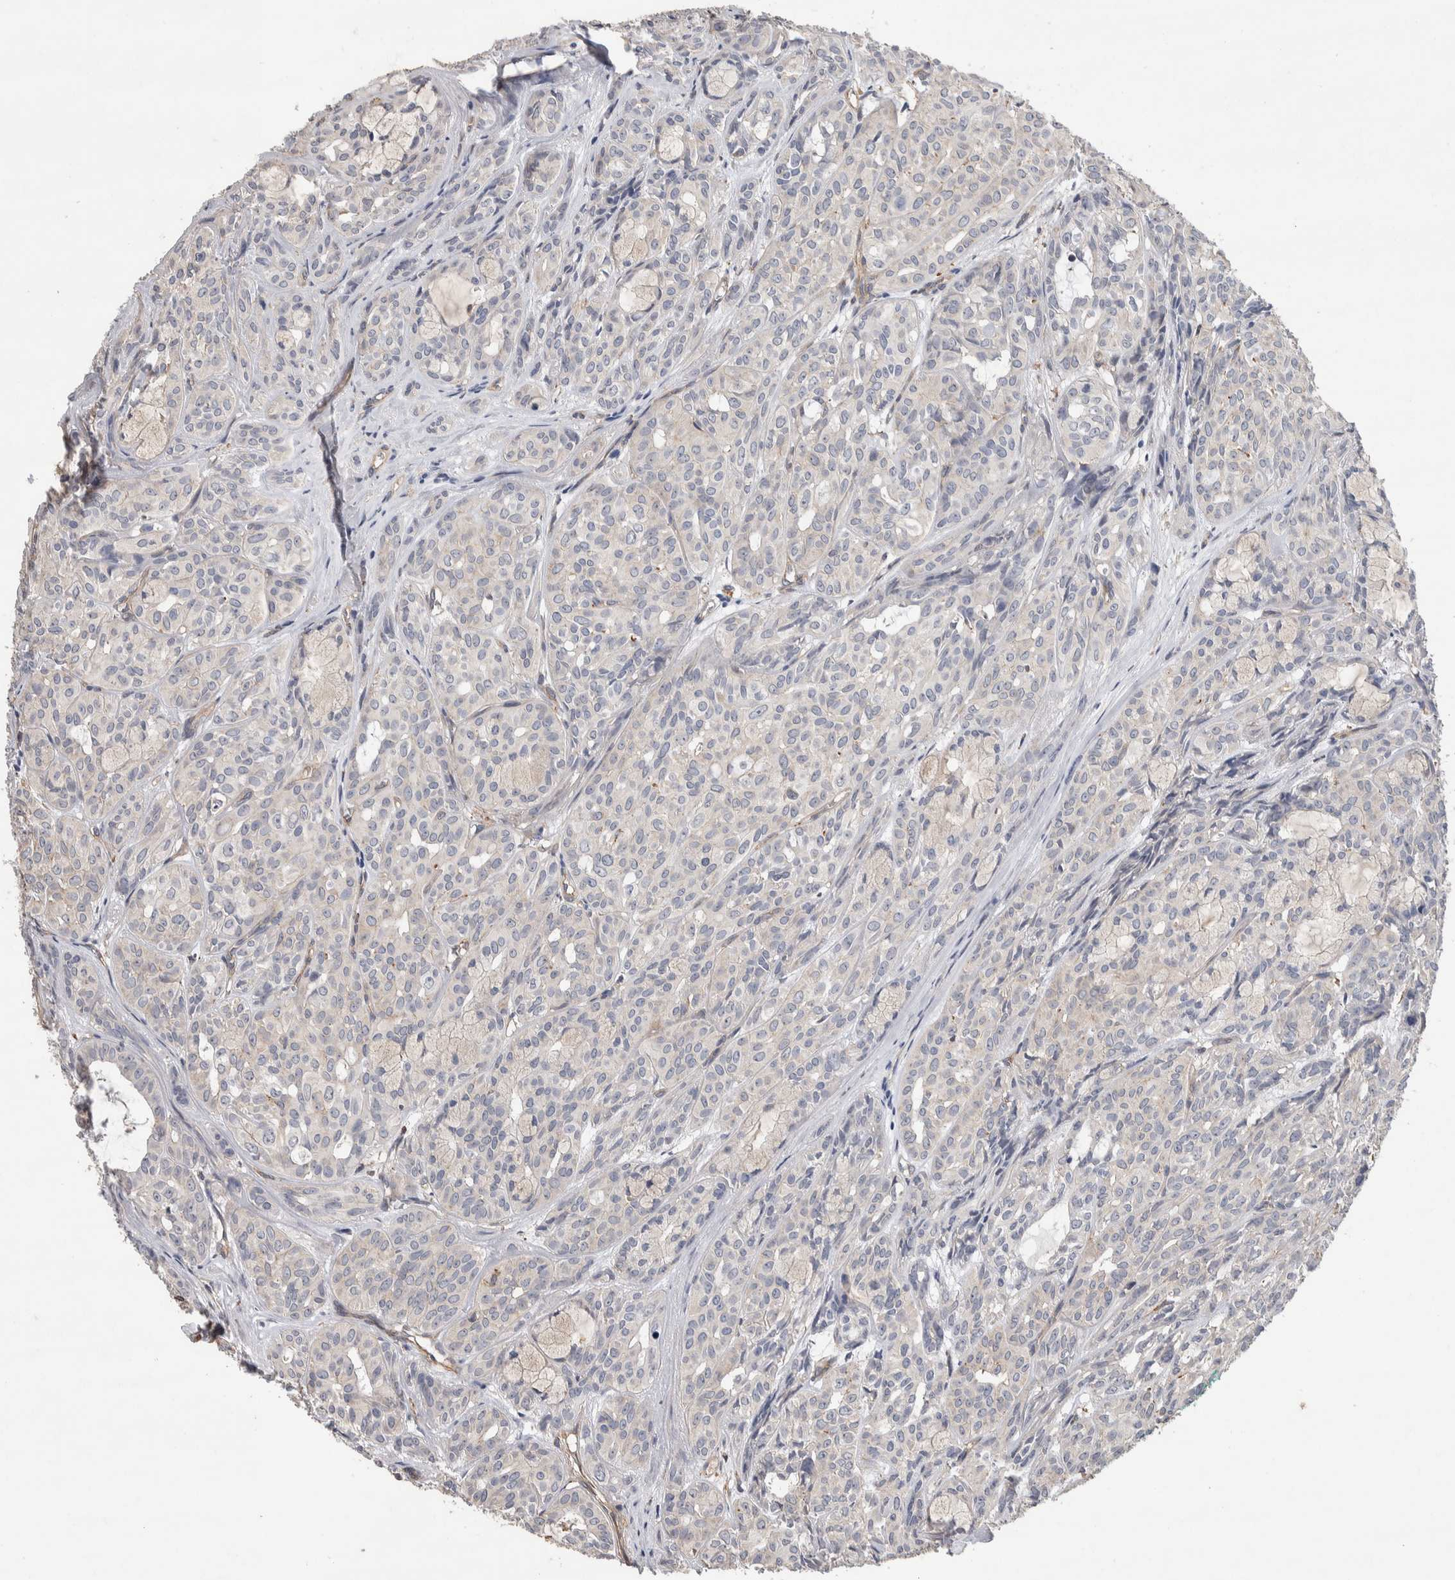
{"staining": {"intensity": "weak", "quantity": "25%-75%", "location": "cytoplasmic/membranous"}, "tissue": "head and neck cancer", "cell_type": "Tumor cells", "image_type": "cancer", "snomed": [{"axis": "morphology", "description": "Adenocarcinoma, NOS"}, {"axis": "topography", "description": "Salivary gland, NOS"}, {"axis": "topography", "description": "Head-Neck"}], "caption": "The histopathology image reveals immunohistochemical staining of head and neck adenocarcinoma. There is weak cytoplasmic/membranous positivity is identified in about 25%-75% of tumor cells.", "gene": "GCNA", "patient": {"sex": "female", "age": 76}}